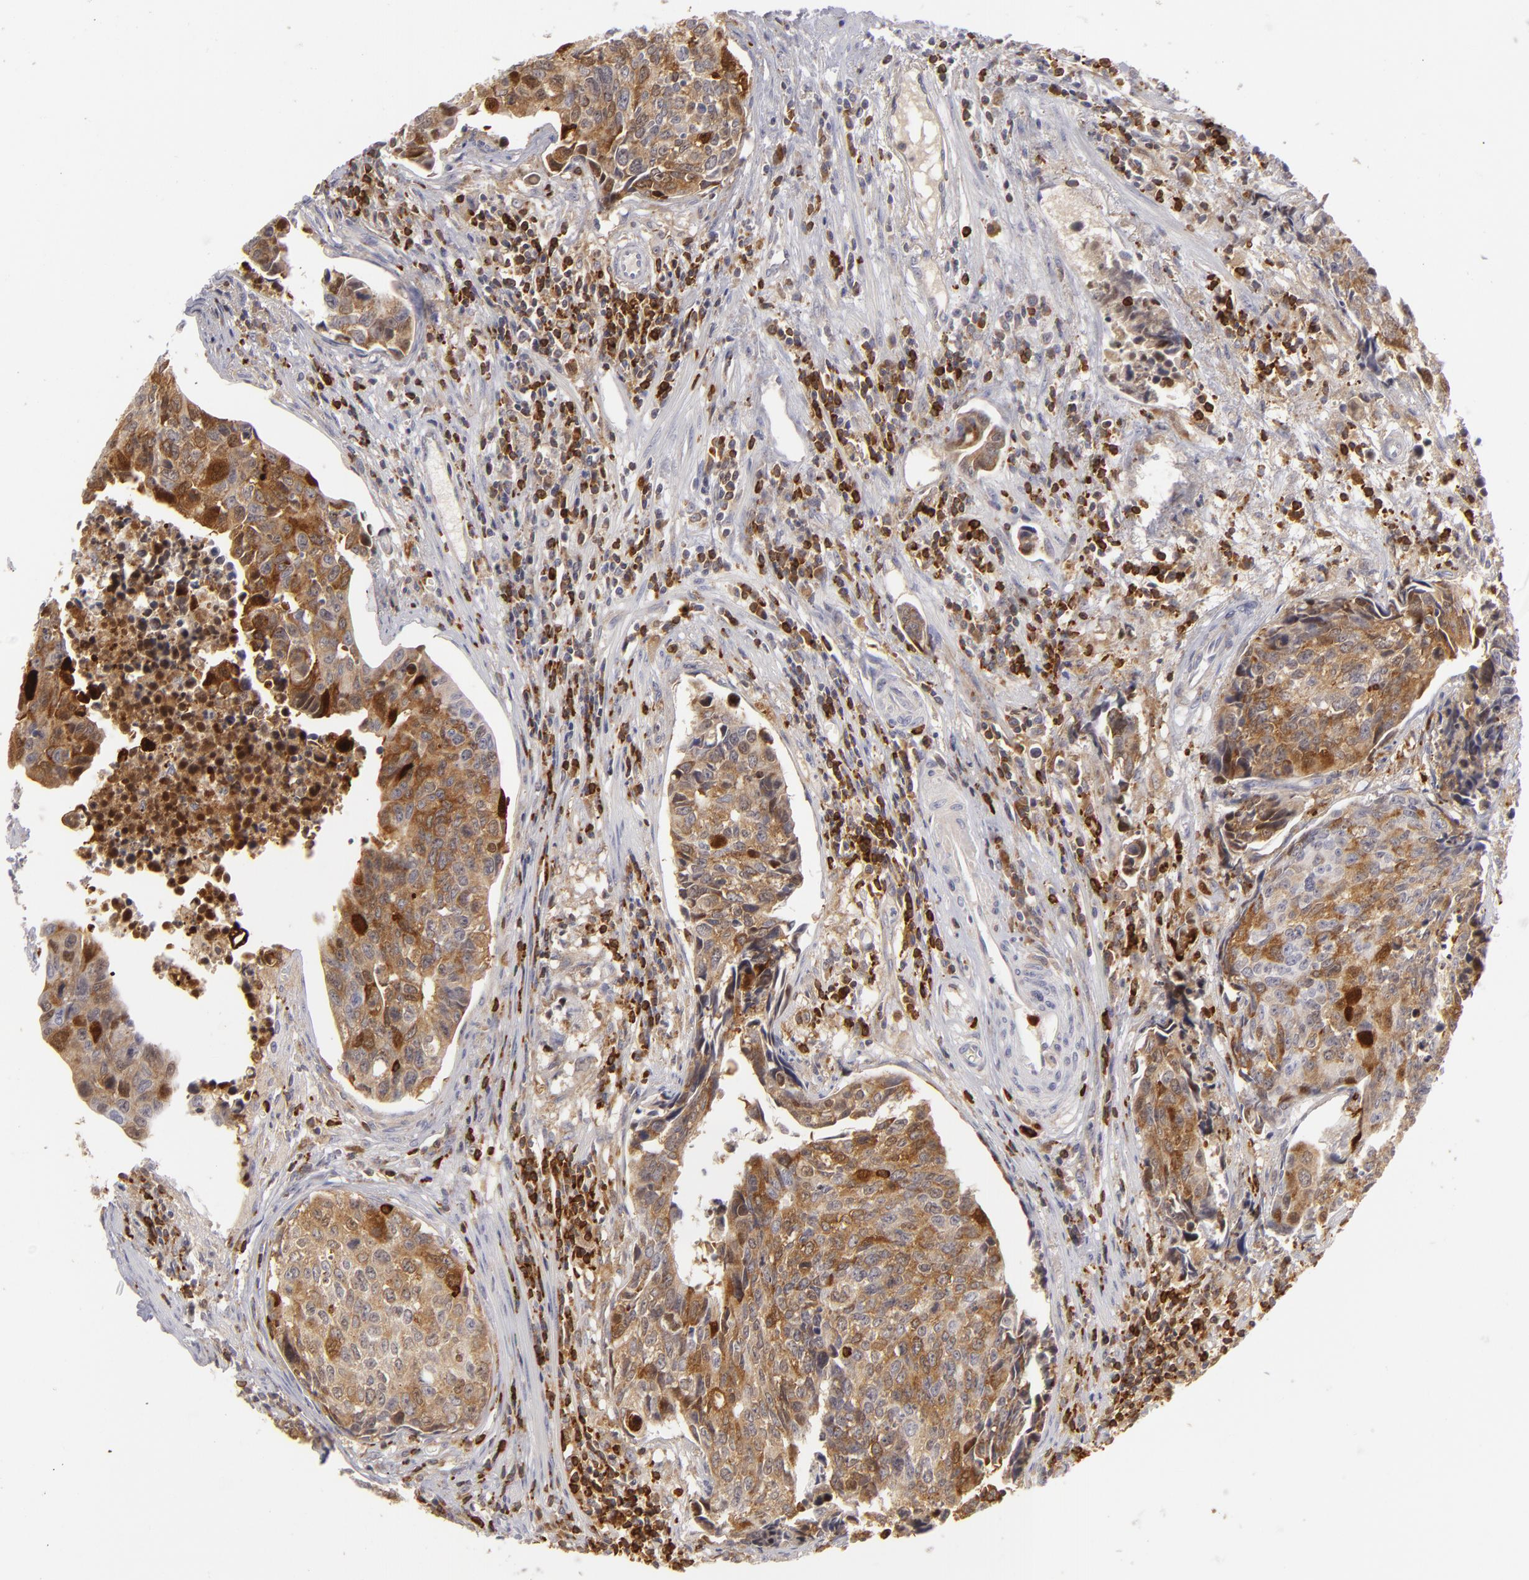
{"staining": {"intensity": "strong", "quantity": "25%-75%", "location": "cytoplasmic/membranous"}, "tissue": "urothelial cancer", "cell_type": "Tumor cells", "image_type": "cancer", "snomed": [{"axis": "morphology", "description": "Urothelial carcinoma, High grade"}, {"axis": "topography", "description": "Urinary bladder"}], "caption": "Immunohistochemistry (IHC) of urothelial cancer shows high levels of strong cytoplasmic/membranous positivity in approximately 25%-75% of tumor cells. The protein of interest is shown in brown color, while the nuclei are stained blue.", "gene": "APOBEC3G", "patient": {"sex": "male", "age": 81}}